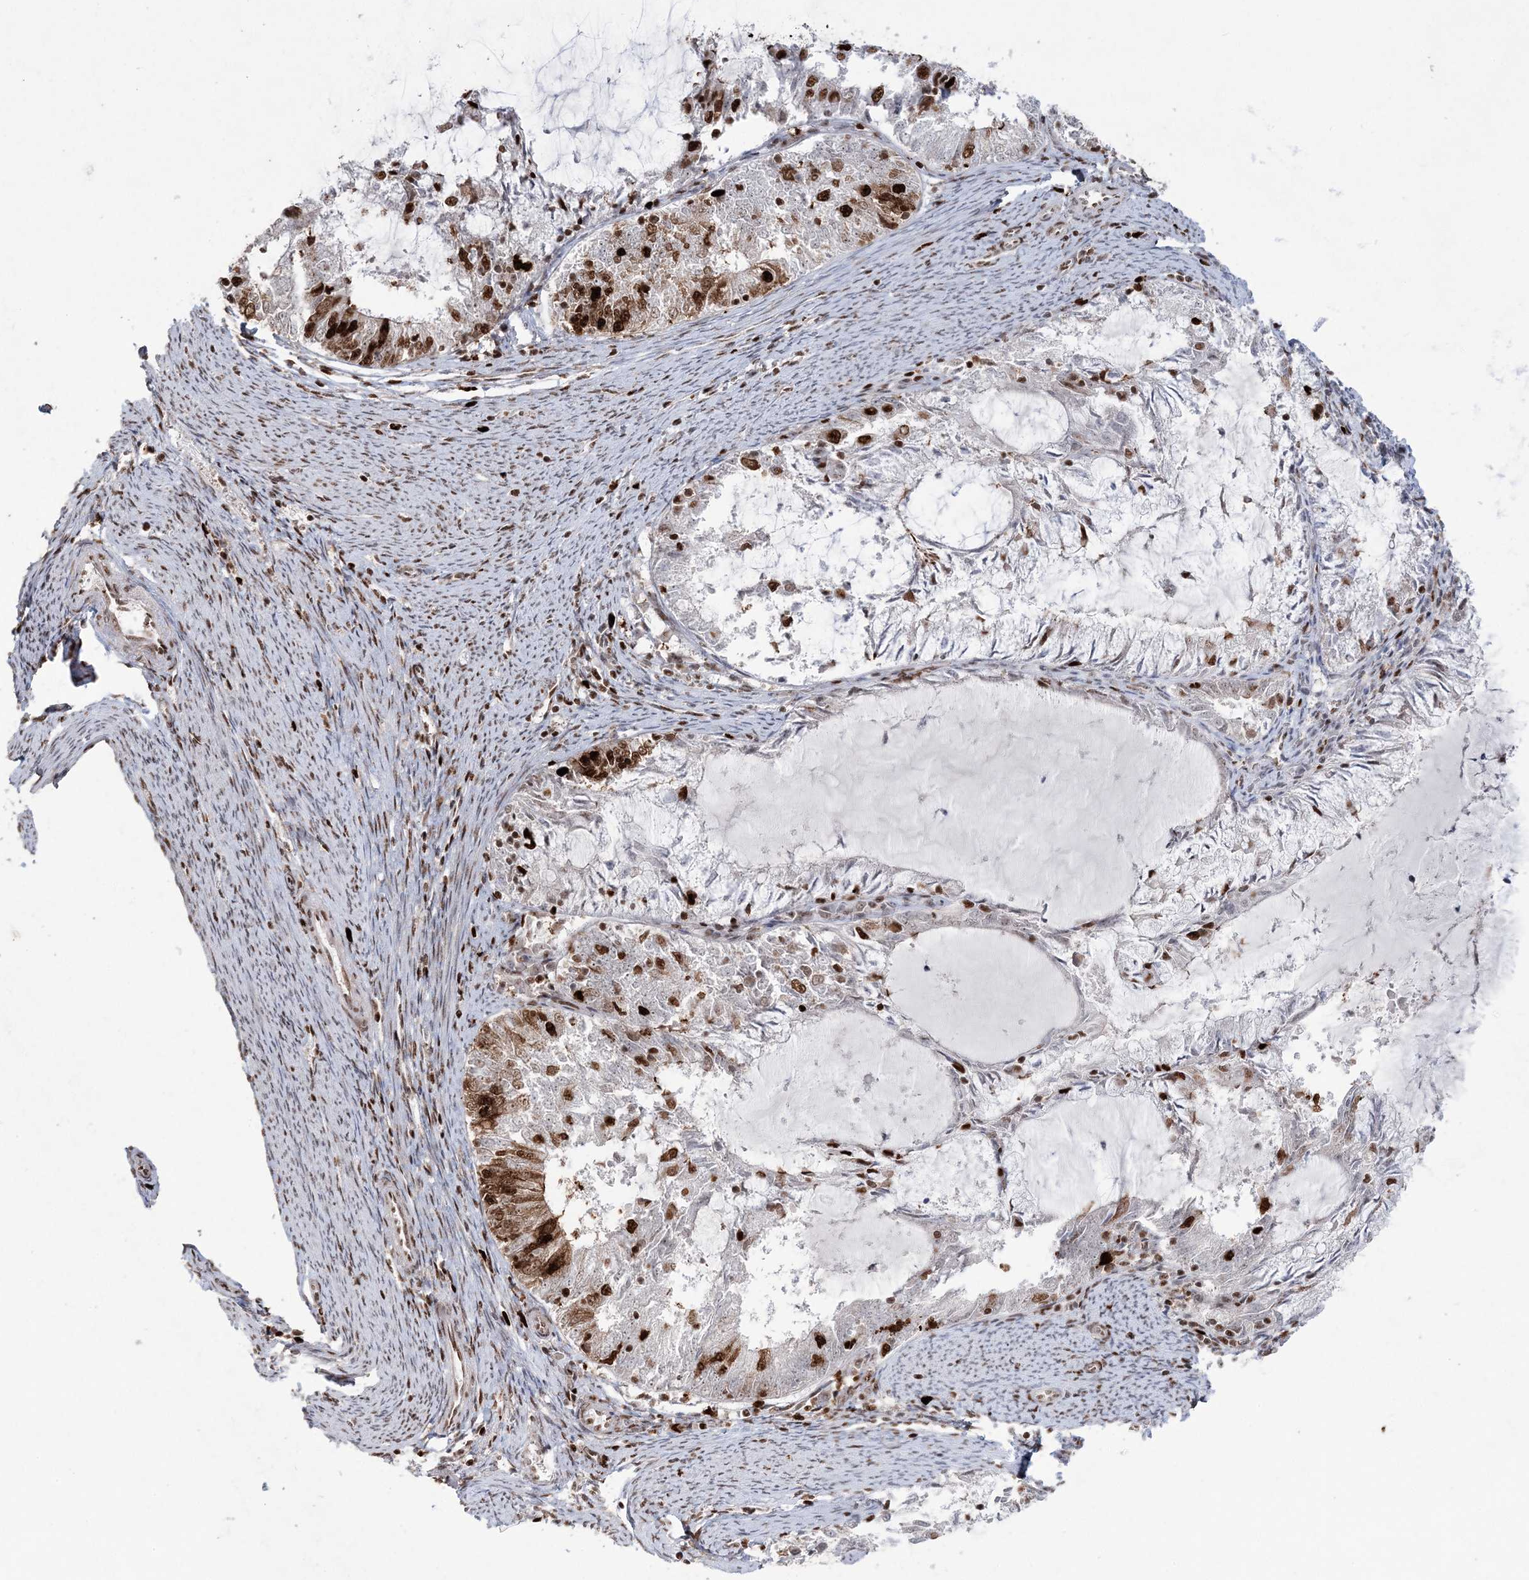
{"staining": {"intensity": "strong", "quantity": "25%-75%", "location": "nuclear"}, "tissue": "endometrial cancer", "cell_type": "Tumor cells", "image_type": "cancer", "snomed": [{"axis": "morphology", "description": "Adenocarcinoma, NOS"}, {"axis": "topography", "description": "Endometrium"}], "caption": "This micrograph demonstrates immunohistochemistry staining of human endometrial cancer, with high strong nuclear staining in about 25%-75% of tumor cells.", "gene": "LIG1", "patient": {"sex": "female", "age": 57}}